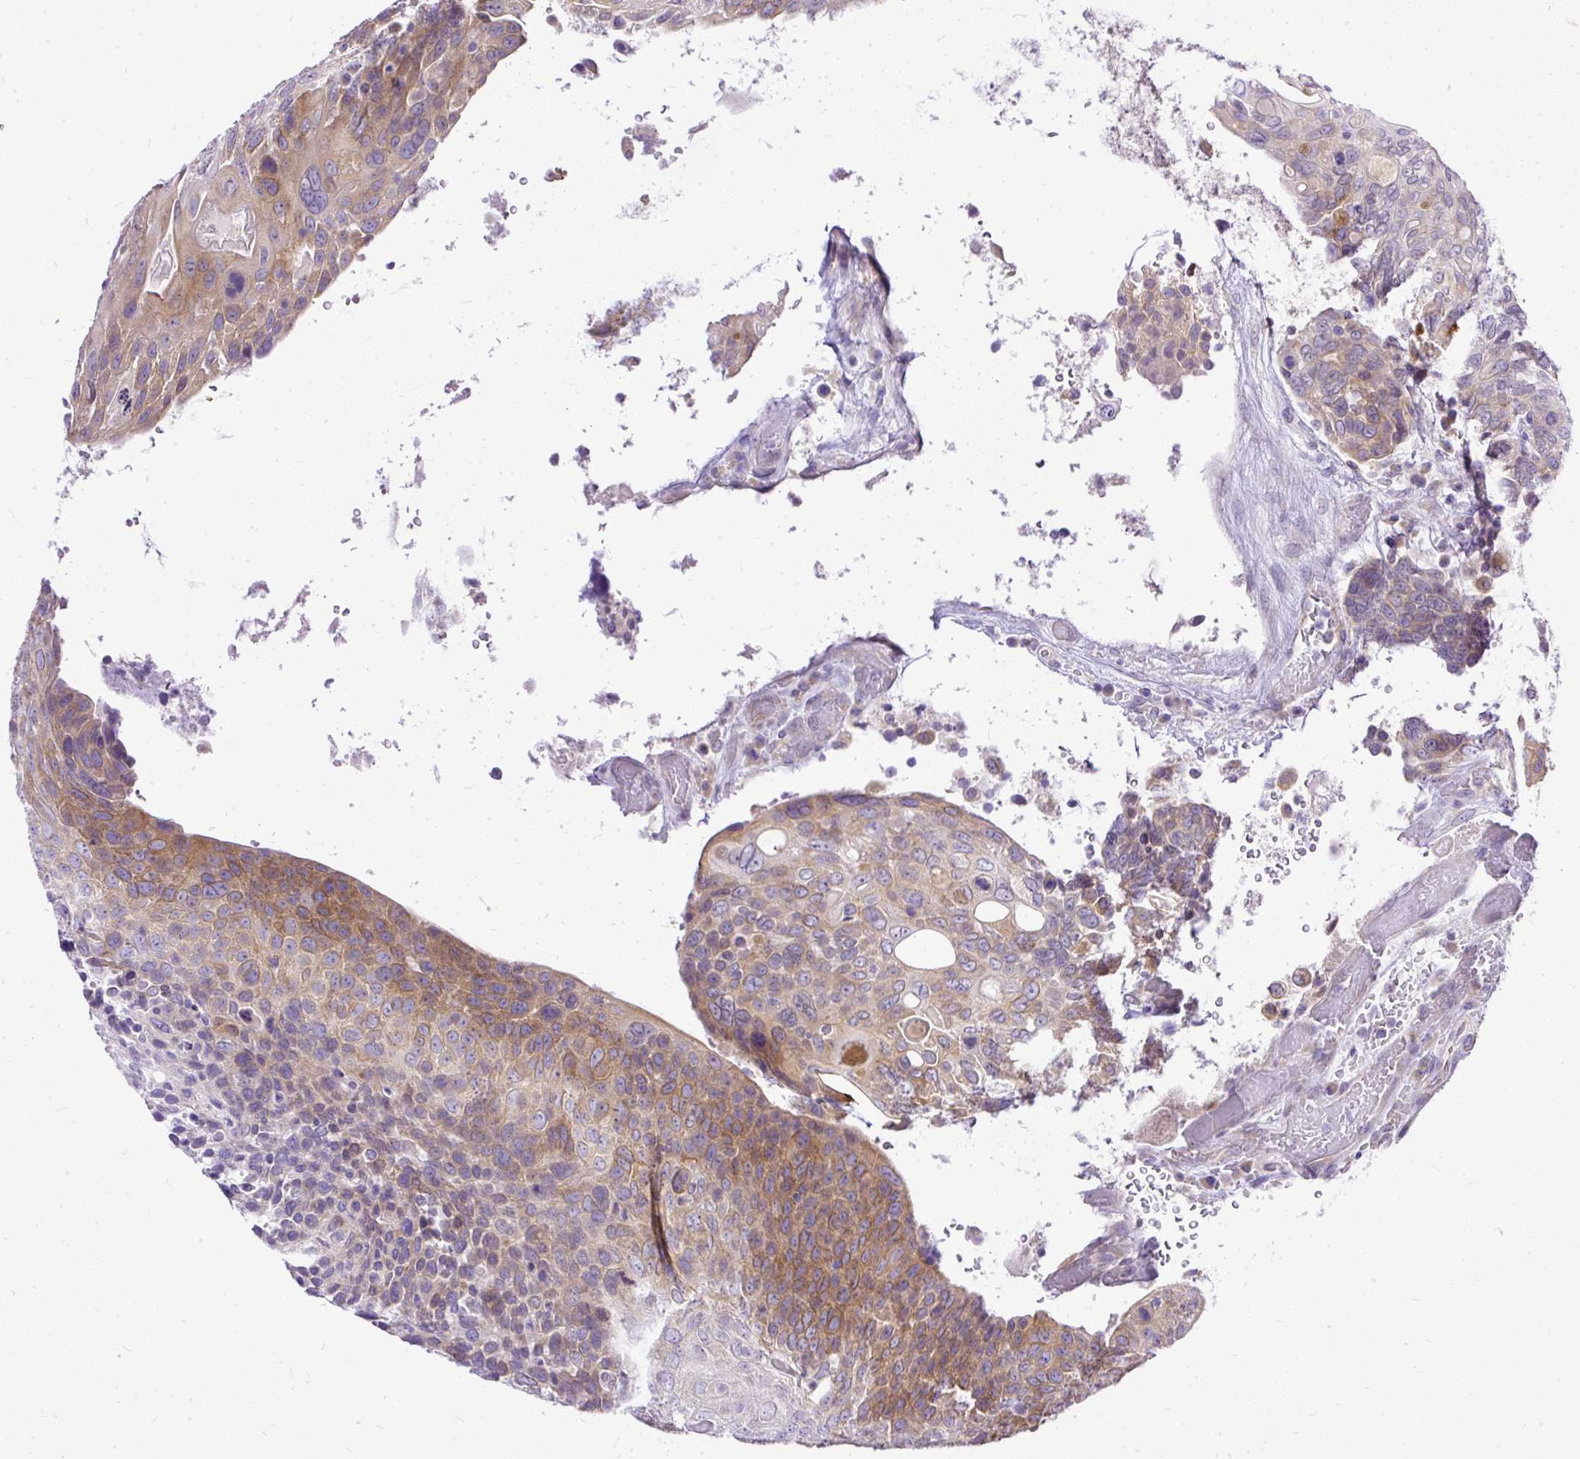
{"staining": {"intensity": "moderate", "quantity": "25%-75%", "location": "cytoplasmic/membranous"}, "tissue": "urothelial cancer", "cell_type": "Tumor cells", "image_type": "cancer", "snomed": [{"axis": "morphology", "description": "Urothelial carcinoma, High grade"}, {"axis": "topography", "description": "Urinary bladder"}], "caption": "Urothelial cancer tissue exhibits moderate cytoplasmic/membranous staining in approximately 25%-75% of tumor cells, visualized by immunohistochemistry.", "gene": "AMFR", "patient": {"sex": "female", "age": 70}}